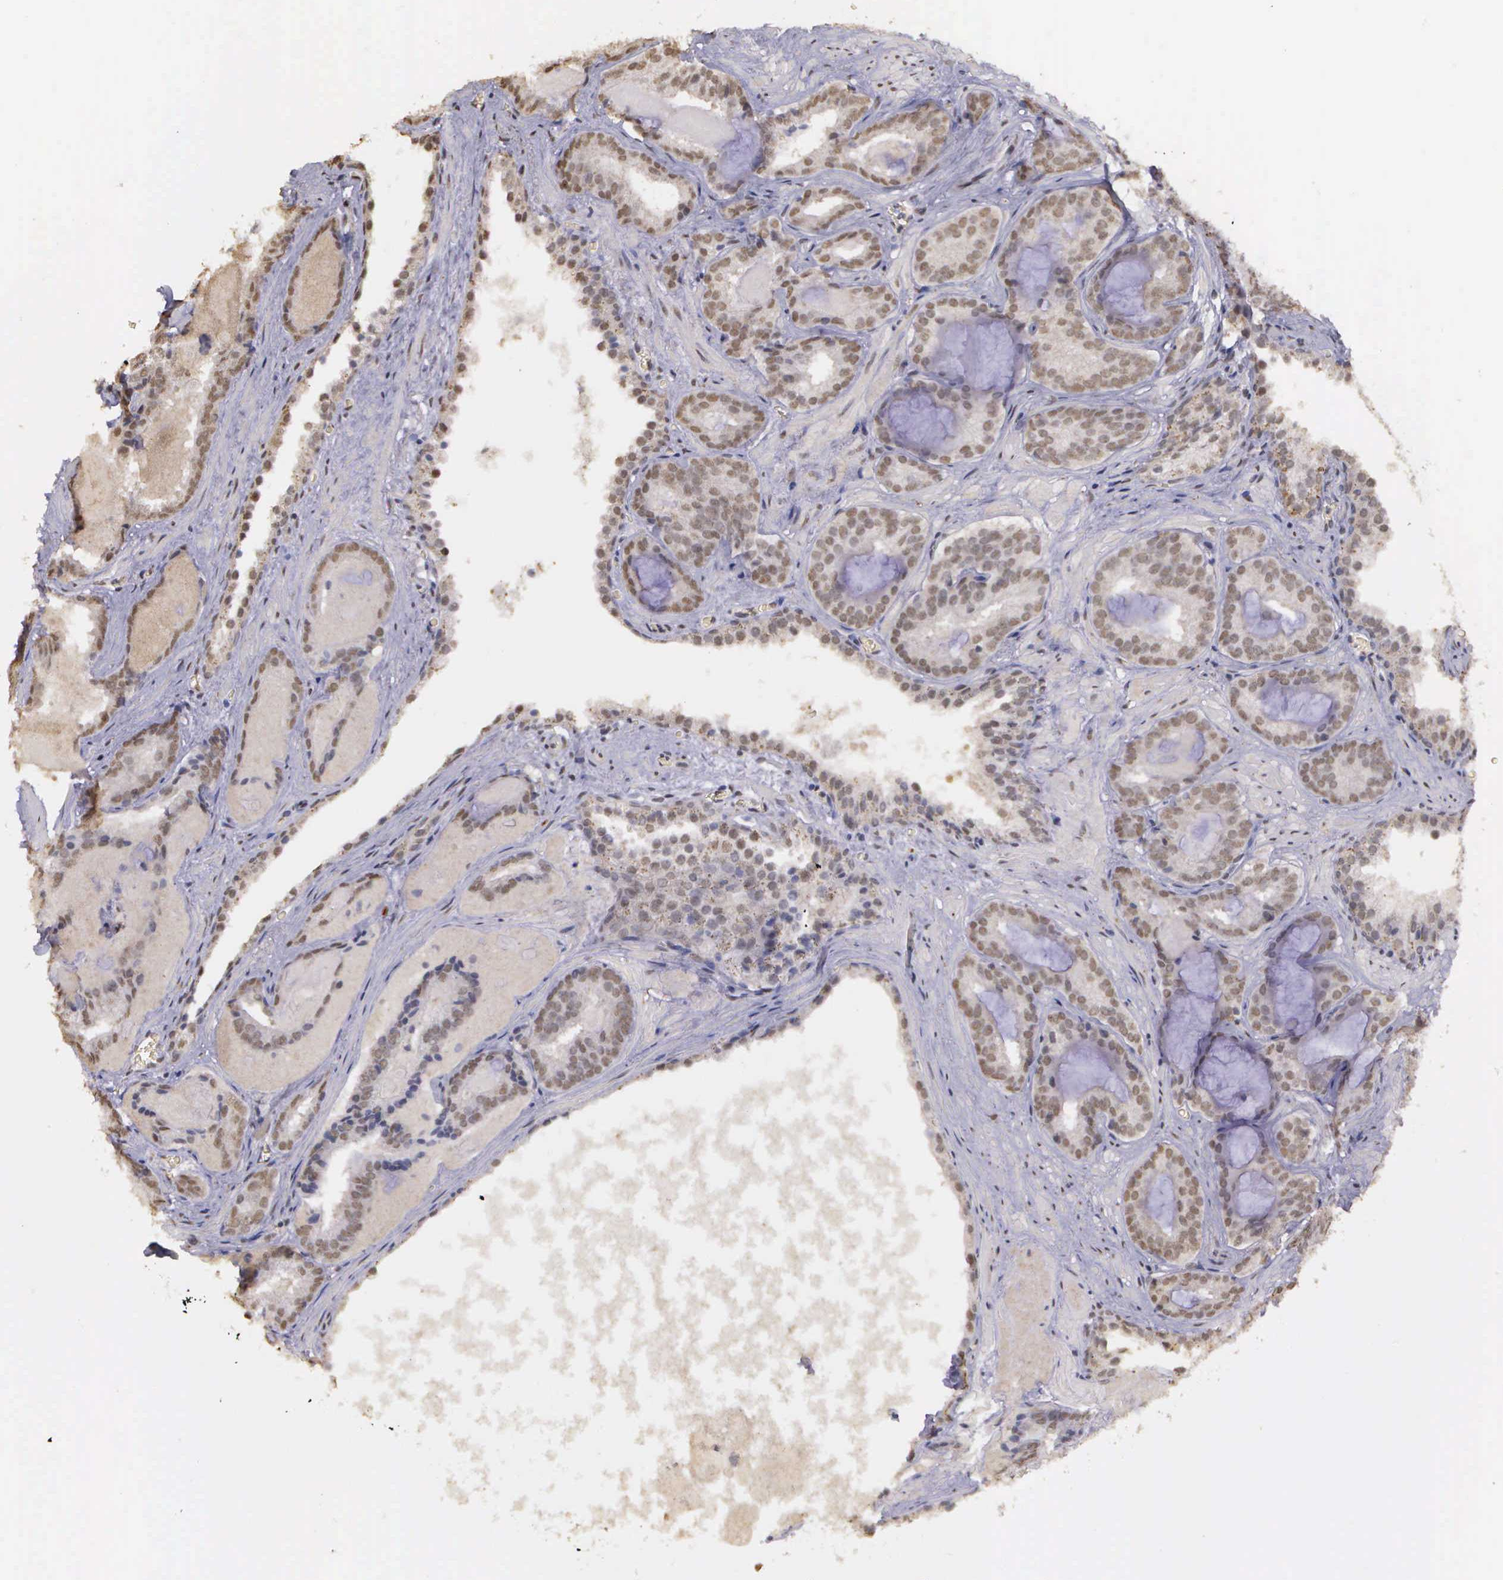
{"staining": {"intensity": "weak", "quantity": ">75%", "location": "nuclear"}, "tissue": "prostate cancer", "cell_type": "Tumor cells", "image_type": "cancer", "snomed": [{"axis": "morphology", "description": "Adenocarcinoma, Medium grade"}, {"axis": "topography", "description": "Prostate"}], "caption": "Immunohistochemistry (IHC) (DAB (3,3'-diaminobenzidine)) staining of prostate adenocarcinoma (medium-grade) exhibits weak nuclear protein staining in about >75% of tumor cells.", "gene": "ARMCX5", "patient": {"sex": "male", "age": 64}}